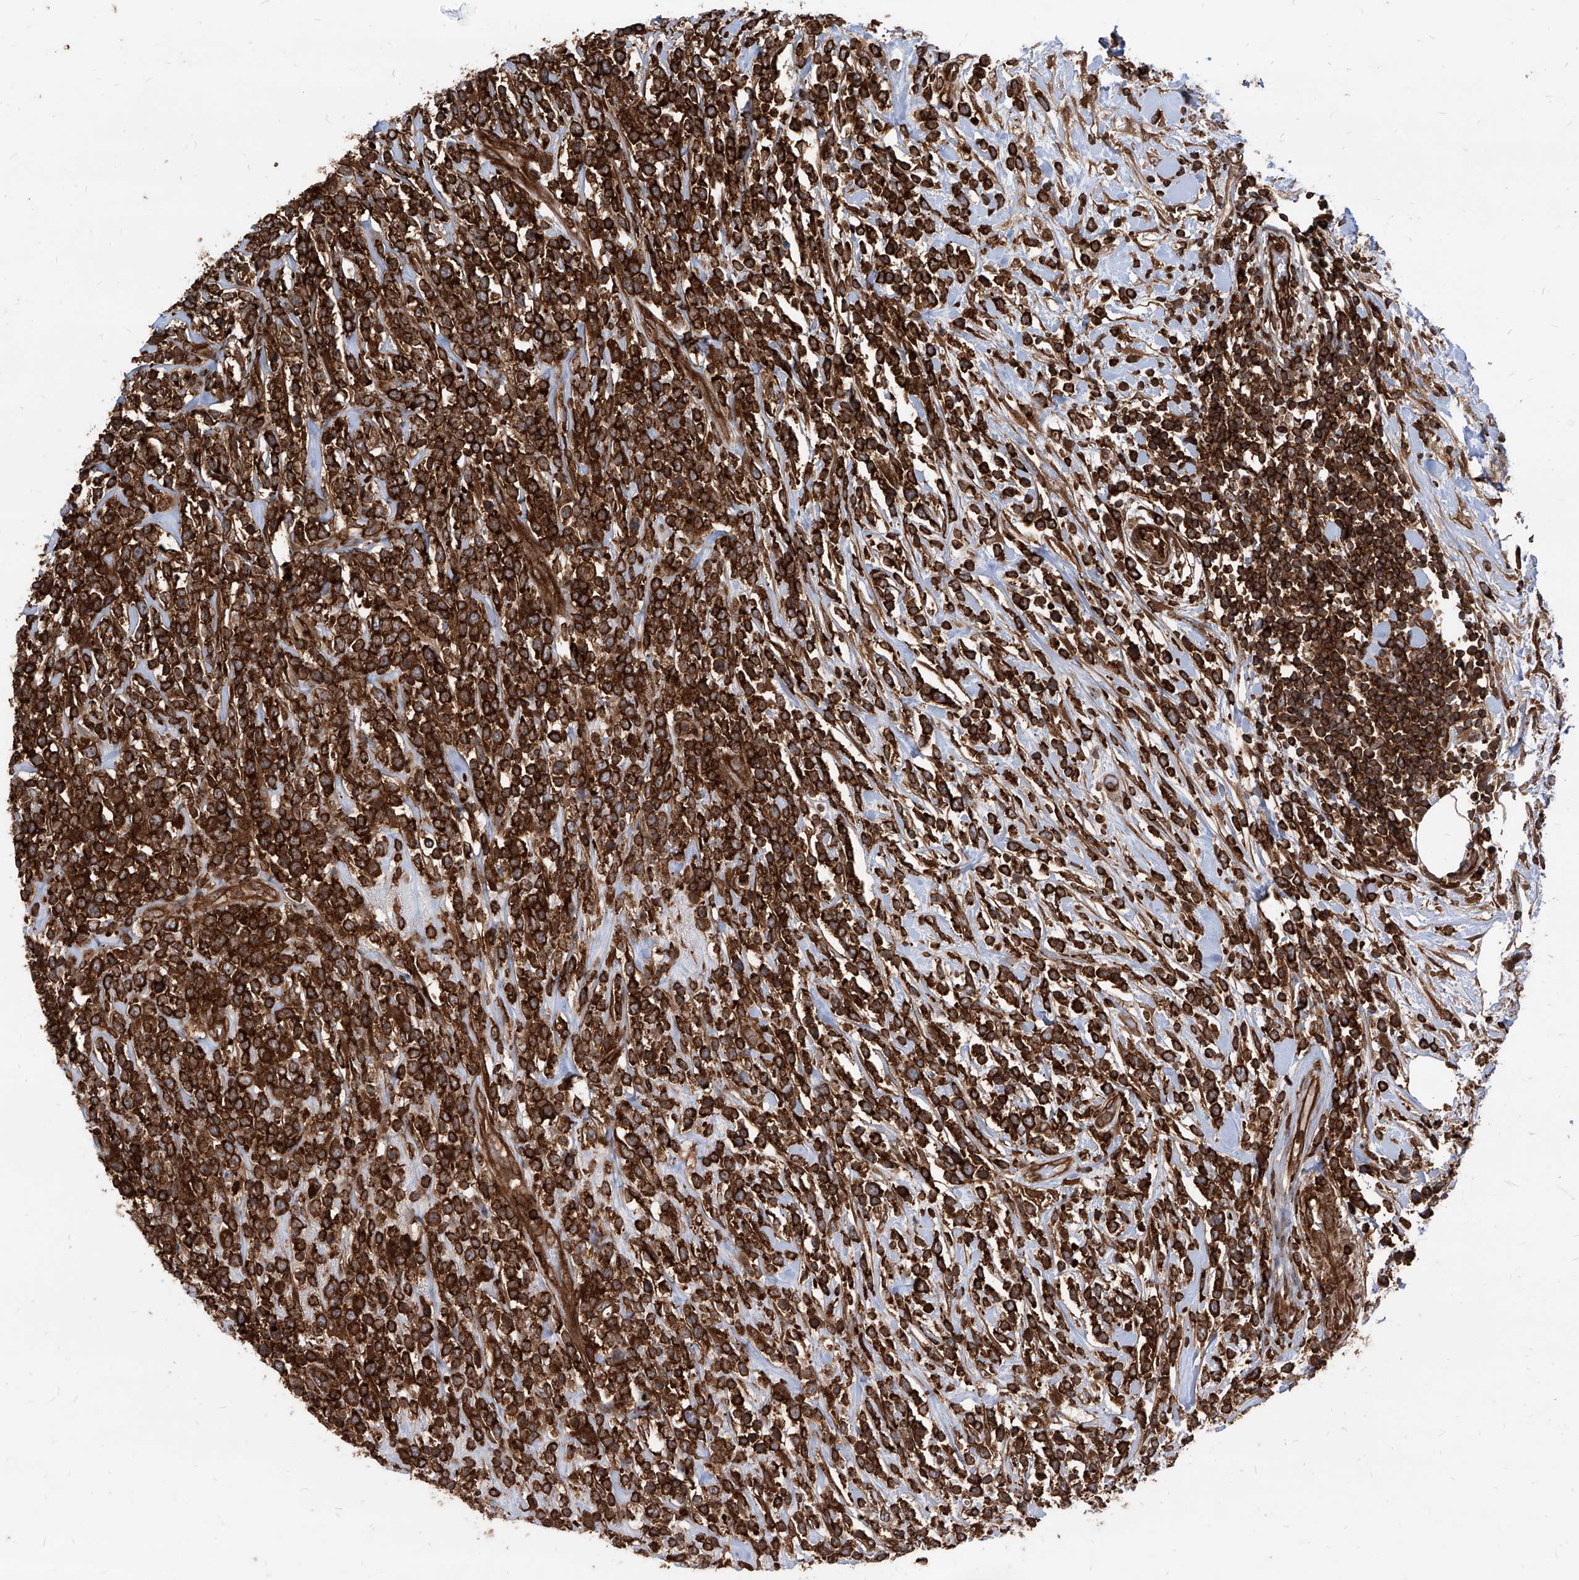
{"staining": {"intensity": "strong", "quantity": ">75%", "location": "cytoplasmic/membranous"}, "tissue": "lymphoma", "cell_type": "Tumor cells", "image_type": "cancer", "snomed": [{"axis": "morphology", "description": "Malignant lymphoma, non-Hodgkin's type, High grade"}, {"axis": "topography", "description": "Colon"}], "caption": "Strong cytoplasmic/membranous protein expression is seen in approximately >75% of tumor cells in lymphoma.", "gene": "MAGED2", "patient": {"sex": "female", "age": 53}}